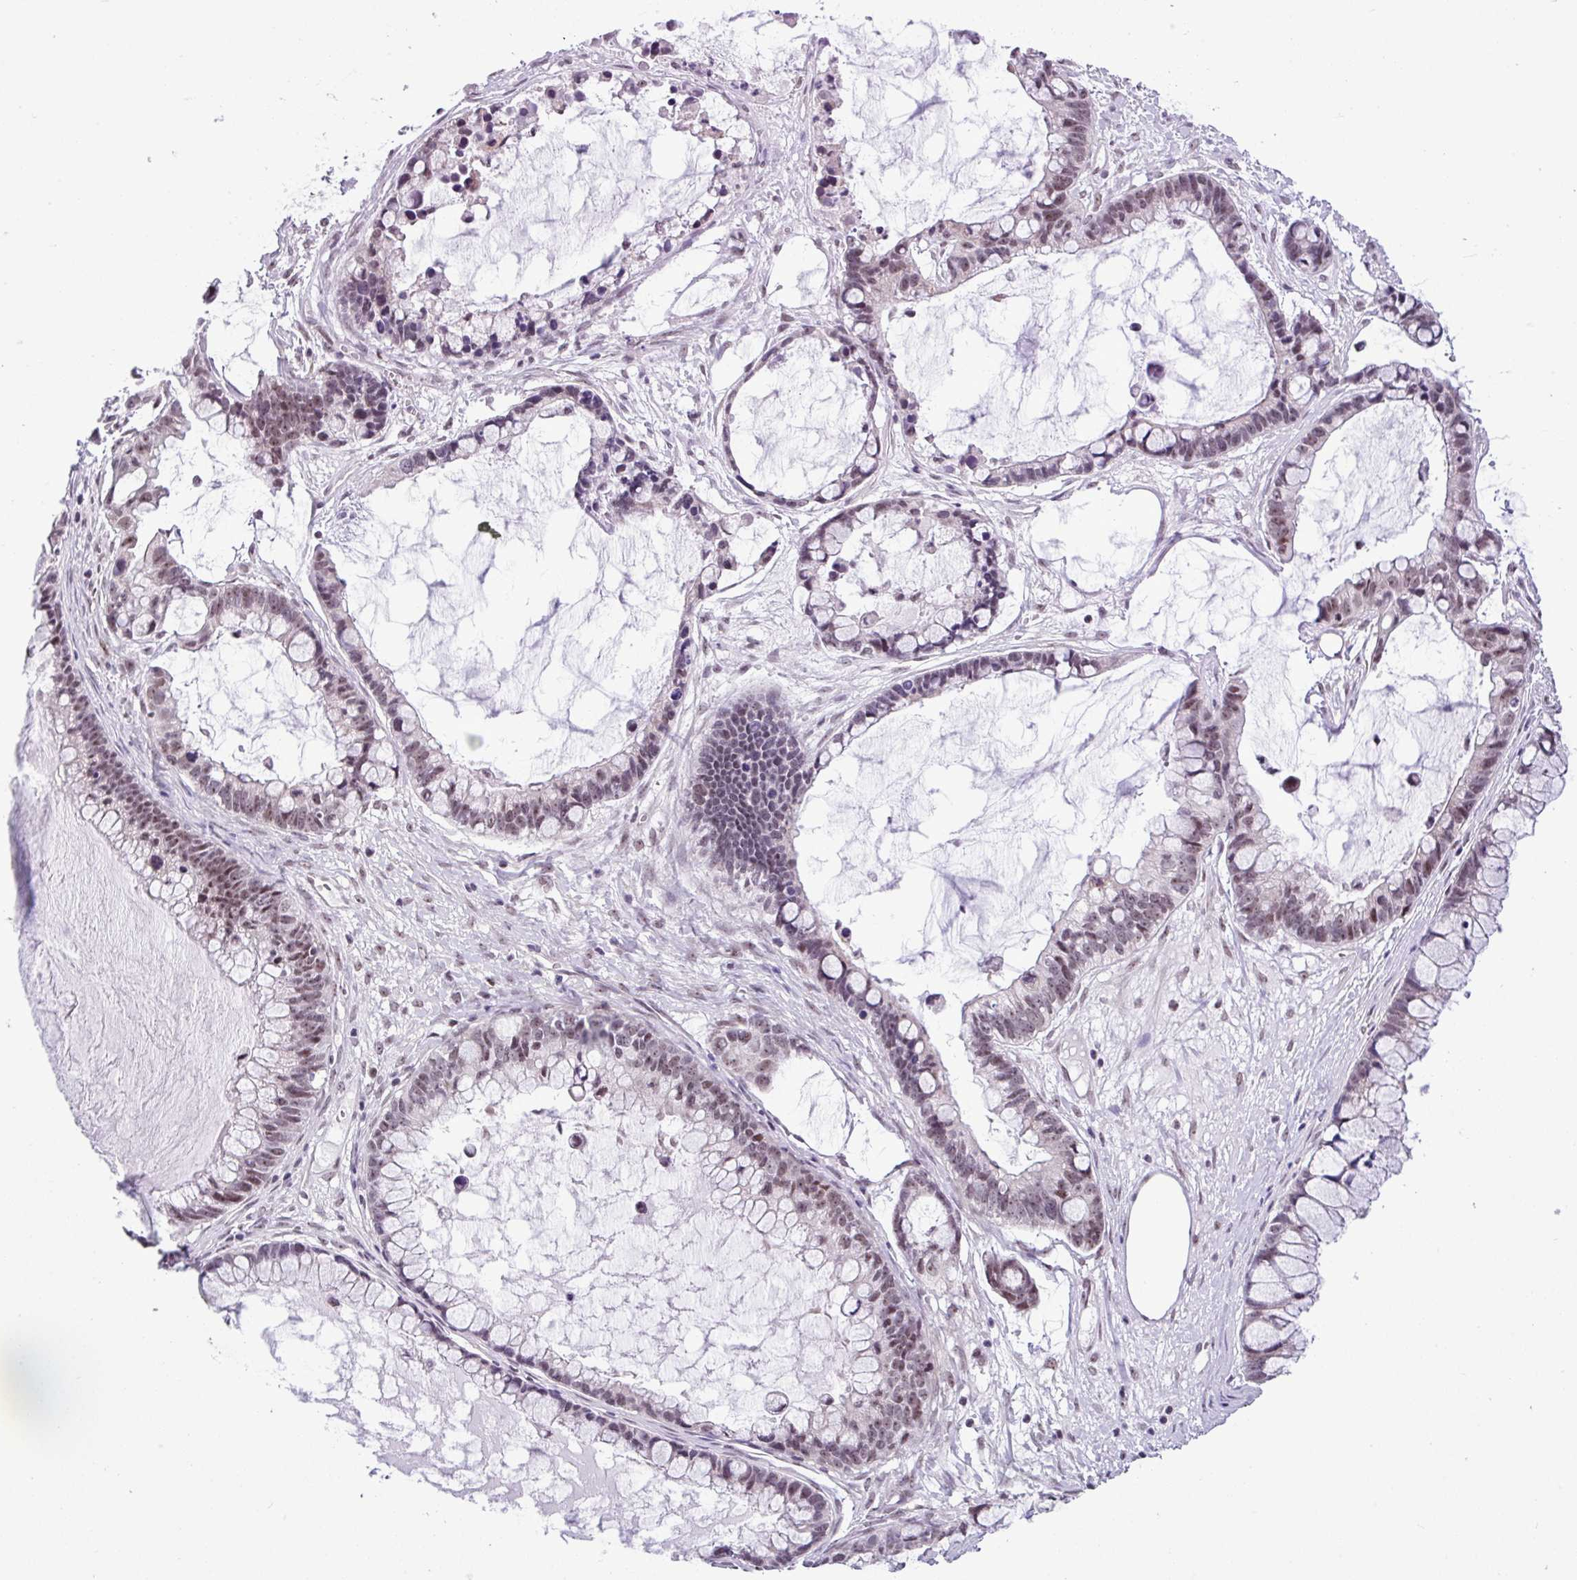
{"staining": {"intensity": "moderate", "quantity": ">75%", "location": "nuclear"}, "tissue": "ovarian cancer", "cell_type": "Tumor cells", "image_type": "cancer", "snomed": [{"axis": "morphology", "description": "Cystadenocarcinoma, mucinous, NOS"}, {"axis": "topography", "description": "Ovary"}], "caption": "Immunohistochemistry of human ovarian cancer reveals medium levels of moderate nuclear positivity in approximately >75% of tumor cells. (DAB IHC with brightfield microscopy, high magnification).", "gene": "UTP18", "patient": {"sex": "female", "age": 63}}